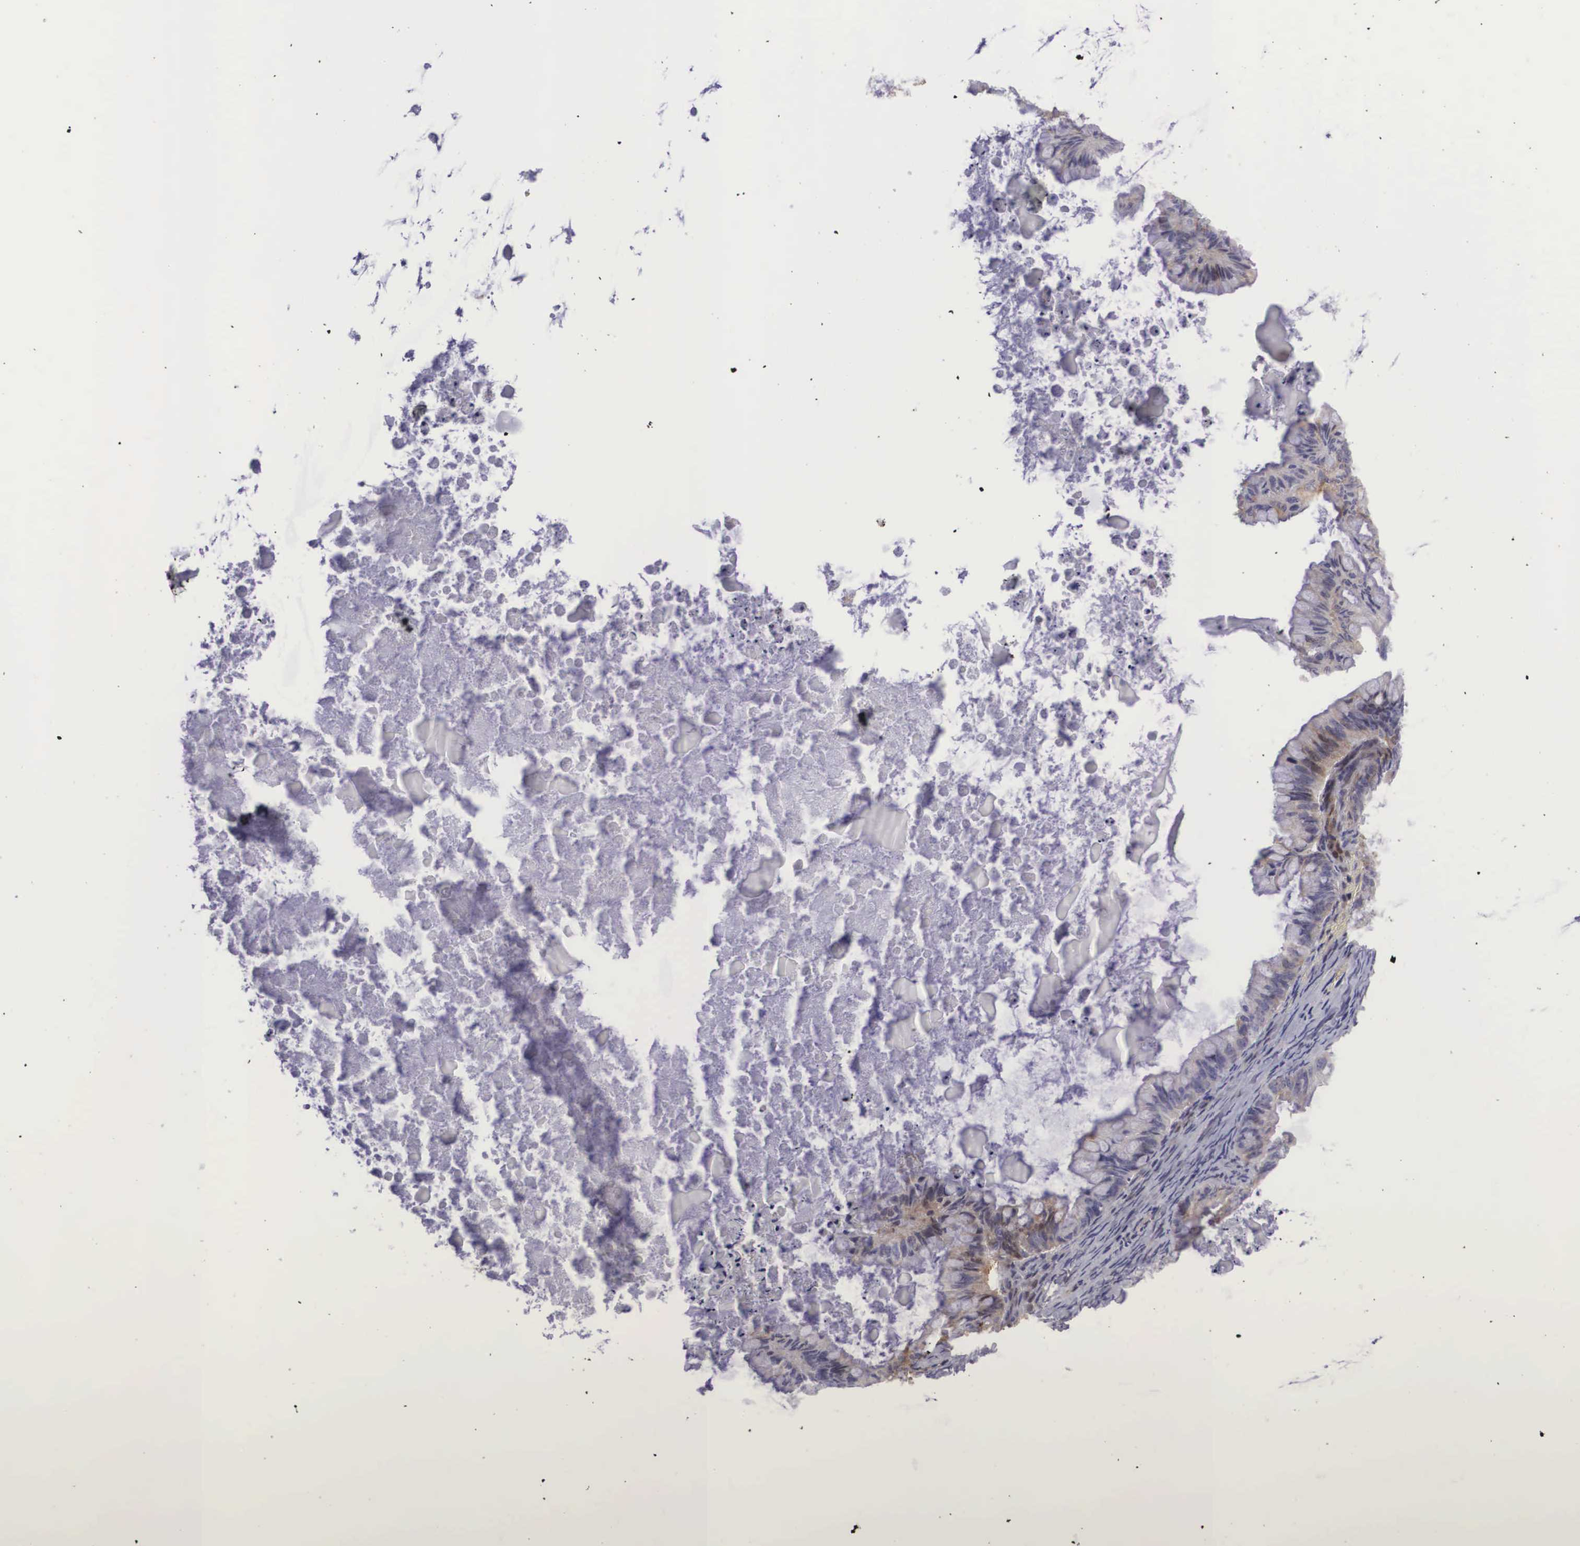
{"staining": {"intensity": "weak", "quantity": "<25%", "location": "cytoplasmic/membranous"}, "tissue": "ovarian cancer", "cell_type": "Tumor cells", "image_type": "cancer", "snomed": [{"axis": "morphology", "description": "Cystadenocarcinoma, mucinous, NOS"}, {"axis": "topography", "description": "Ovary"}], "caption": "An image of human ovarian mucinous cystadenocarcinoma is negative for staining in tumor cells.", "gene": "EMID1", "patient": {"sex": "female", "age": 57}}